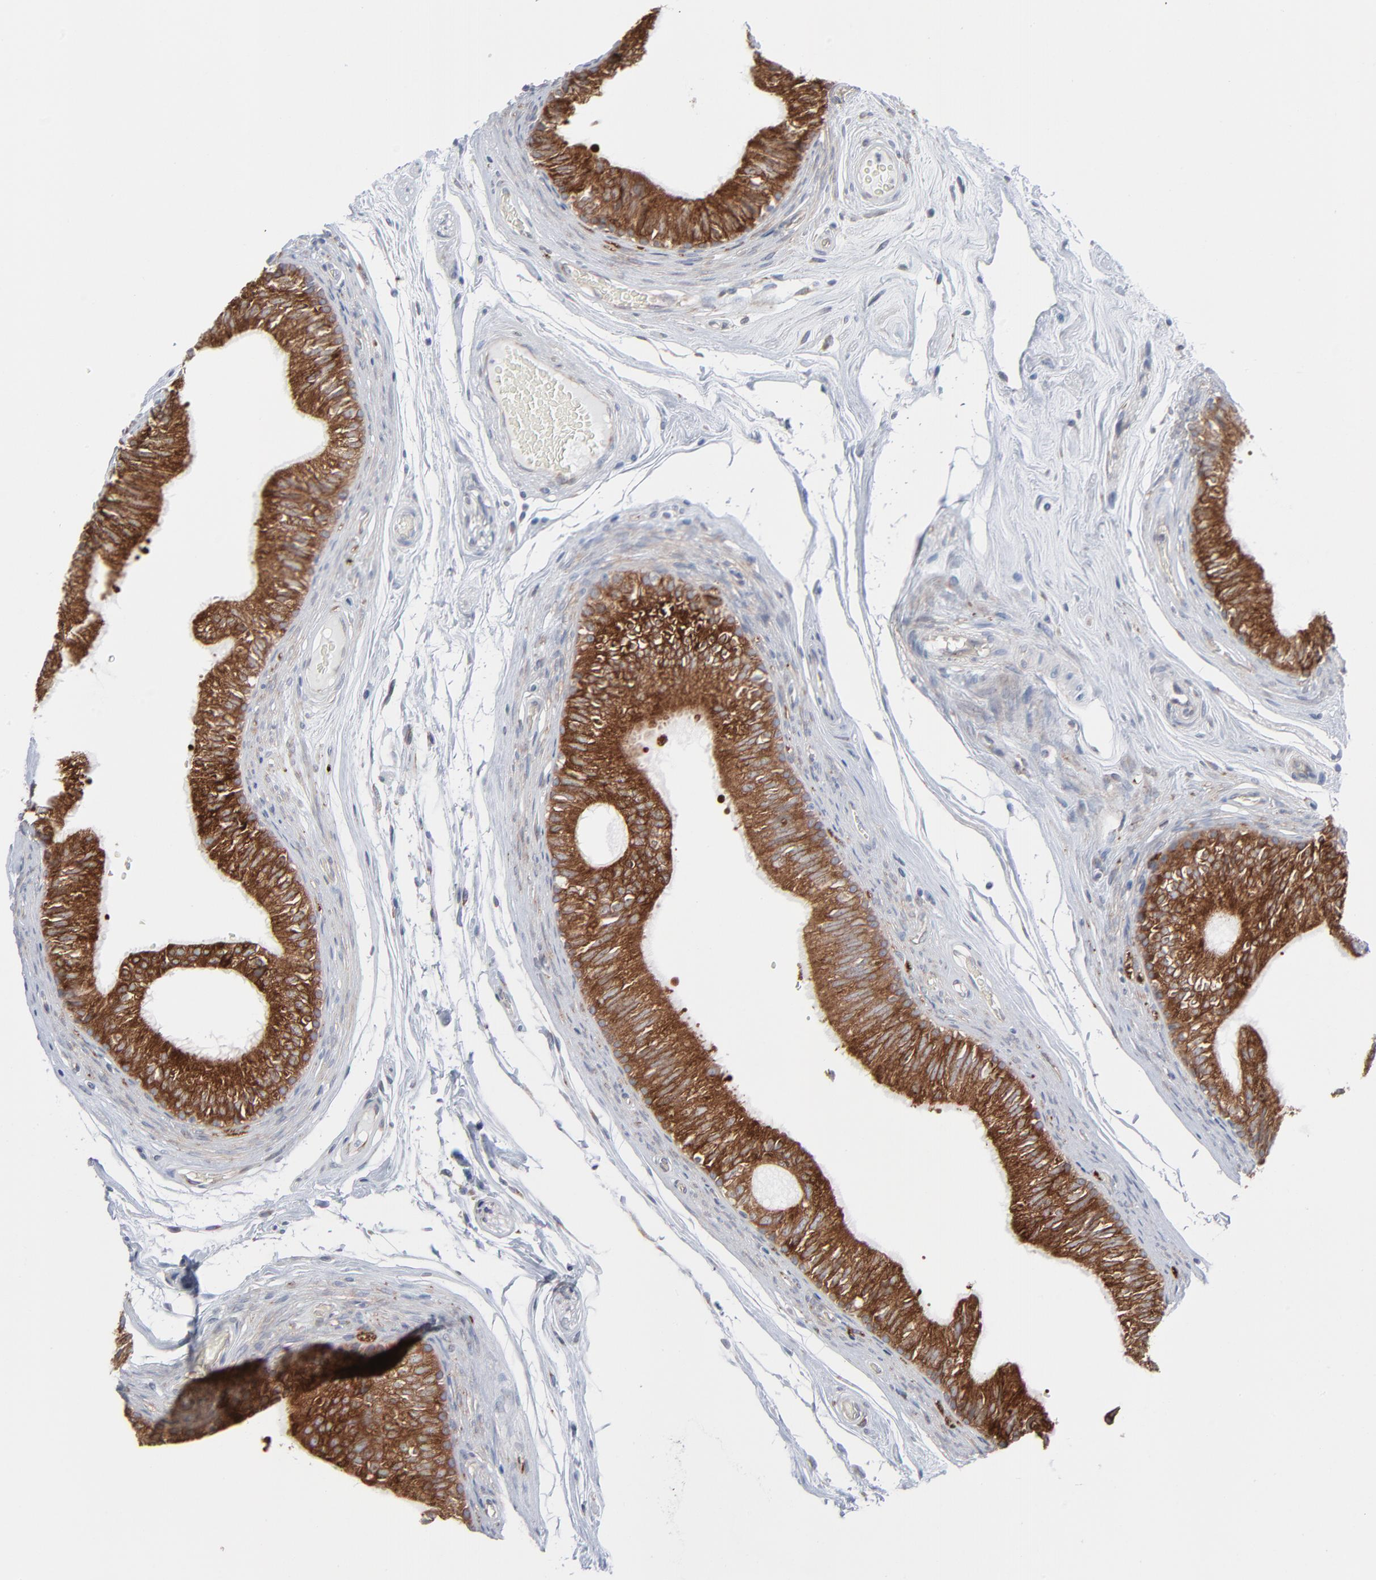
{"staining": {"intensity": "strong", "quantity": ">75%", "location": "cytoplasmic/membranous"}, "tissue": "epididymis", "cell_type": "Glandular cells", "image_type": "normal", "snomed": [{"axis": "morphology", "description": "Normal tissue, NOS"}, {"axis": "topography", "description": "Testis"}, {"axis": "topography", "description": "Epididymis"}], "caption": "An immunohistochemistry photomicrograph of unremarkable tissue is shown. Protein staining in brown shows strong cytoplasmic/membranous positivity in epididymis within glandular cells. The staining was performed using DAB (3,3'-diaminobenzidine), with brown indicating positive protein expression. Nuclei are stained blue with hematoxylin.", "gene": "KDSR", "patient": {"sex": "male", "age": 36}}